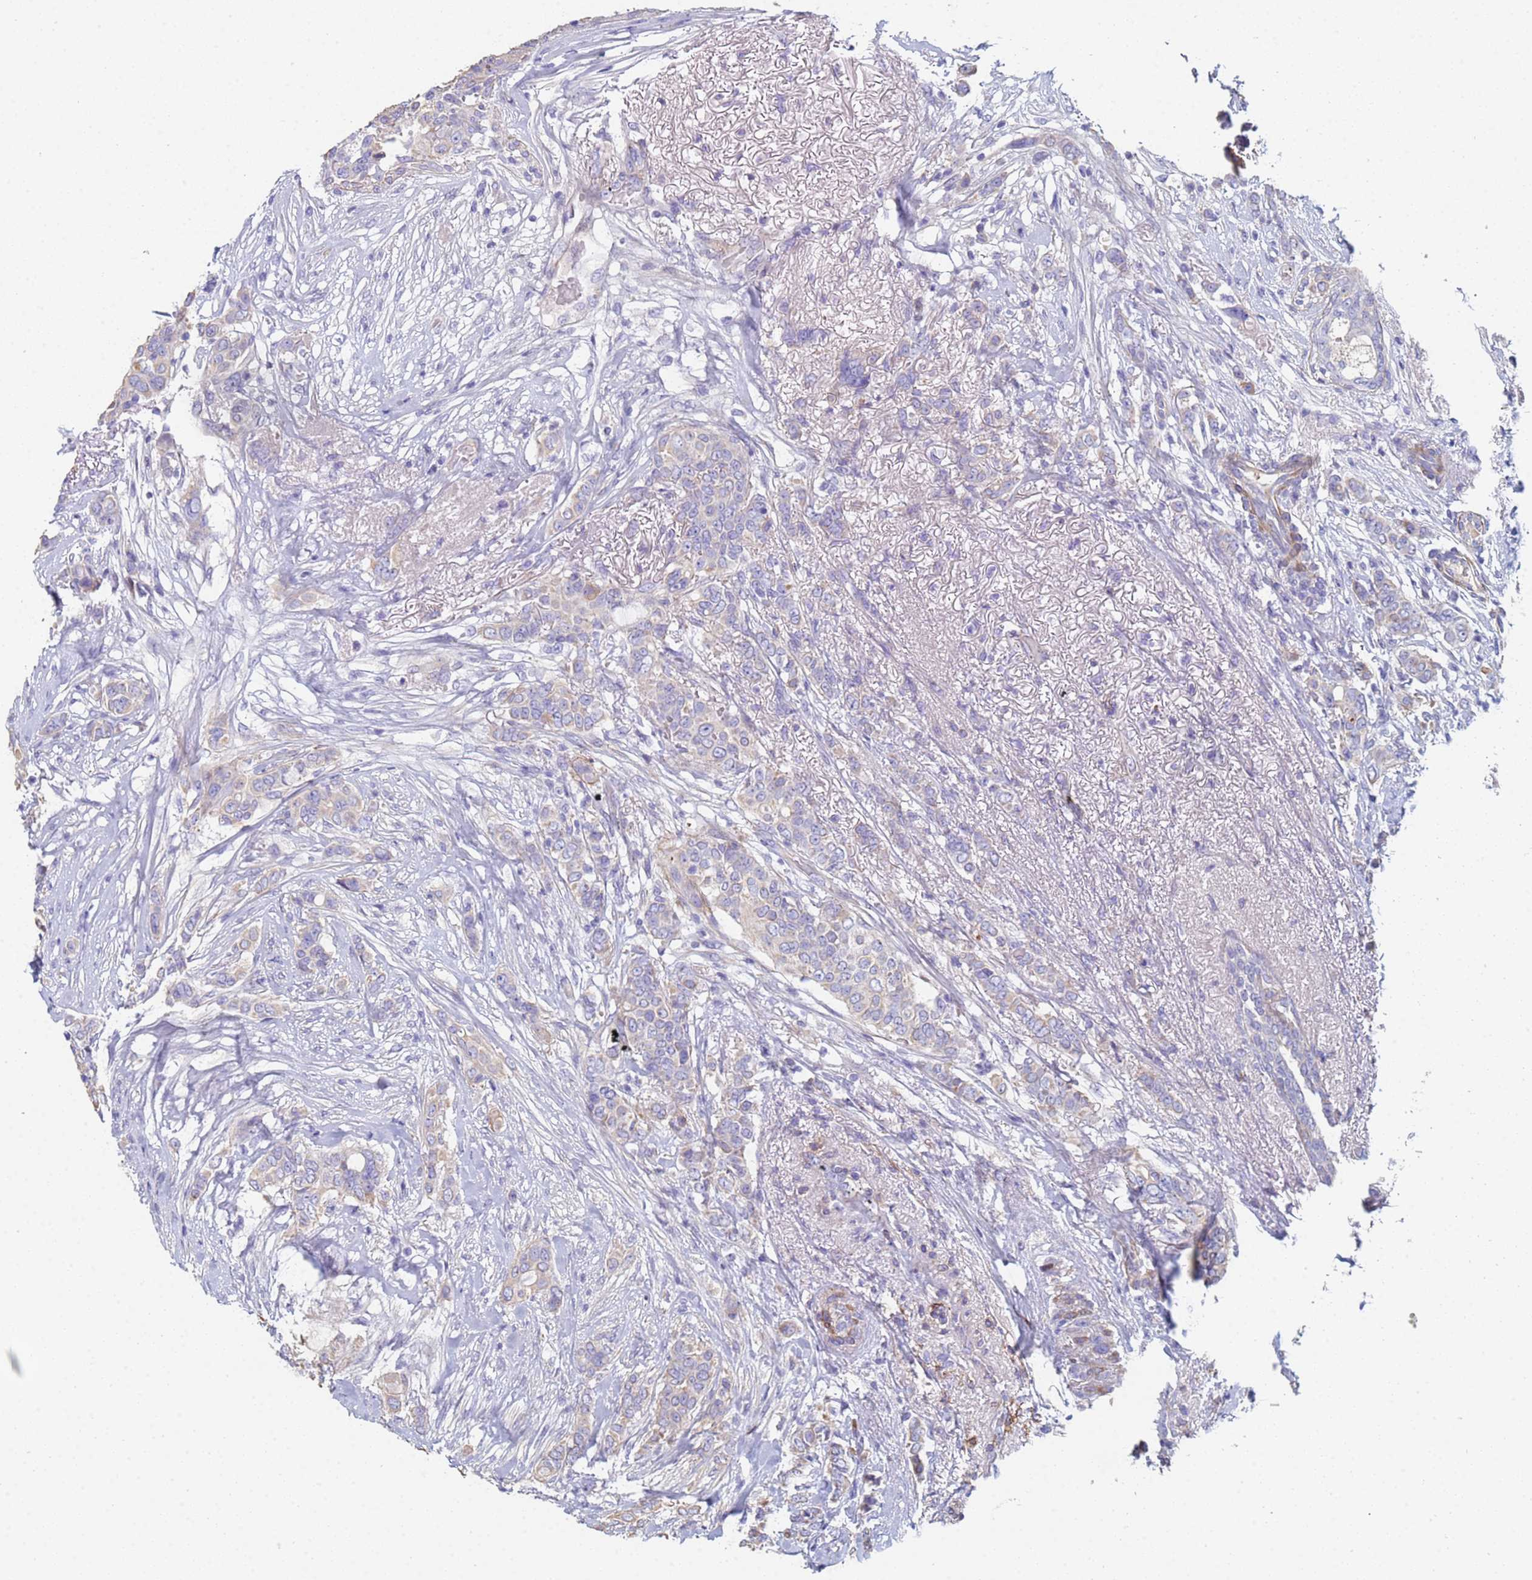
{"staining": {"intensity": "negative", "quantity": "none", "location": "none"}, "tissue": "breast cancer", "cell_type": "Tumor cells", "image_type": "cancer", "snomed": [{"axis": "morphology", "description": "Lobular carcinoma"}, {"axis": "topography", "description": "Breast"}], "caption": "Tumor cells show no significant positivity in lobular carcinoma (breast). (DAB immunohistochemistry (IHC), high magnification).", "gene": "ABCA8", "patient": {"sex": "female", "age": 51}}